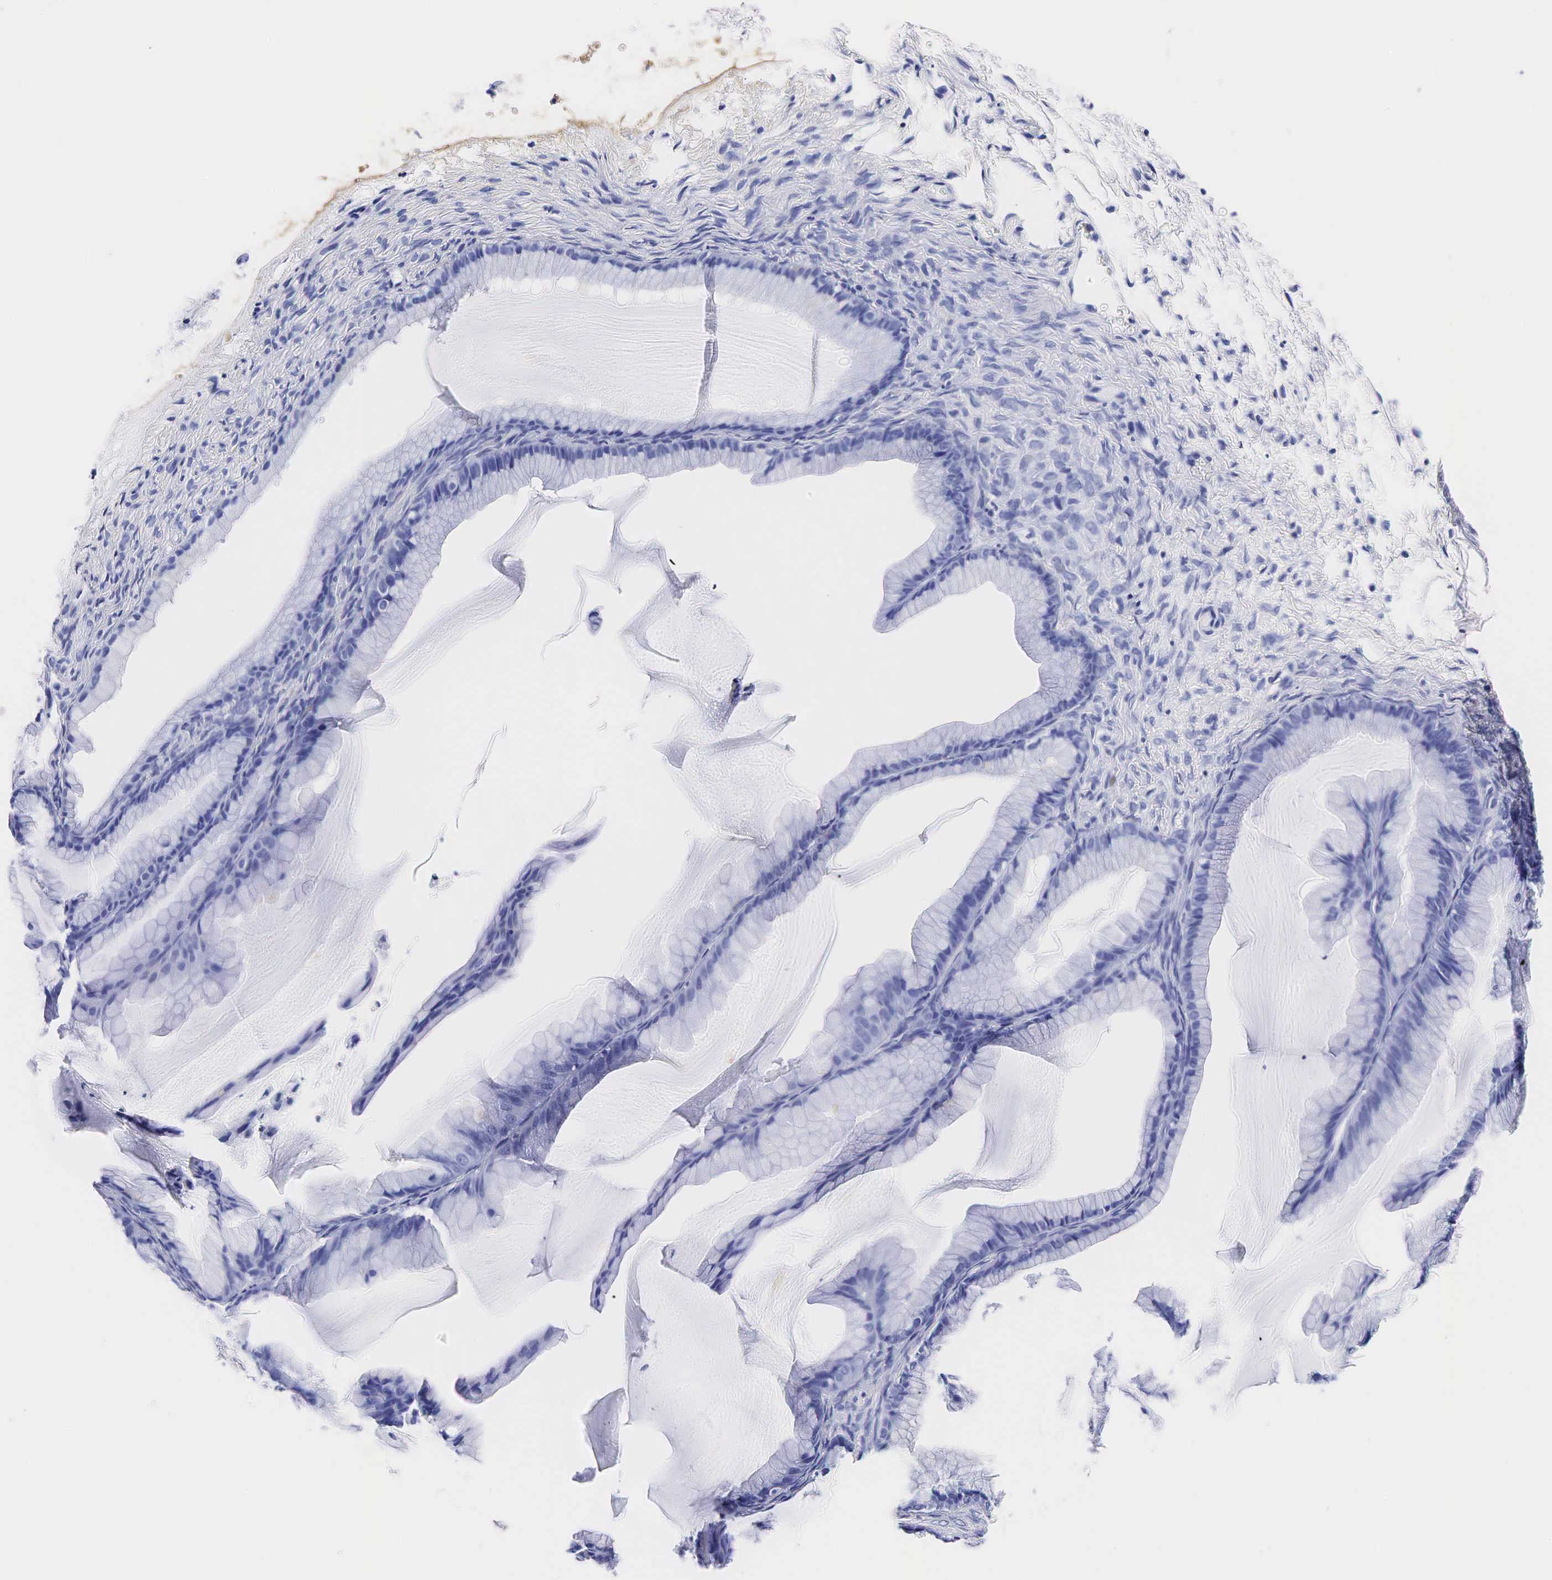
{"staining": {"intensity": "negative", "quantity": "none", "location": "none"}, "tissue": "ovarian cancer", "cell_type": "Tumor cells", "image_type": "cancer", "snomed": [{"axis": "morphology", "description": "Cystadenocarcinoma, mucinous, NOS"}, {"axis": "topography", "description": "Ovary"}], "caption": "An immunohistochemistry (IHC) histopathology image of mucinous cystadenocarcinoma (ovarian) is shown. There is no staining in tumor cells of mucinous cystadenocarcinoma (ovarian).", "gene": "TG", "patient": {"sex": "female", "age": 41}}